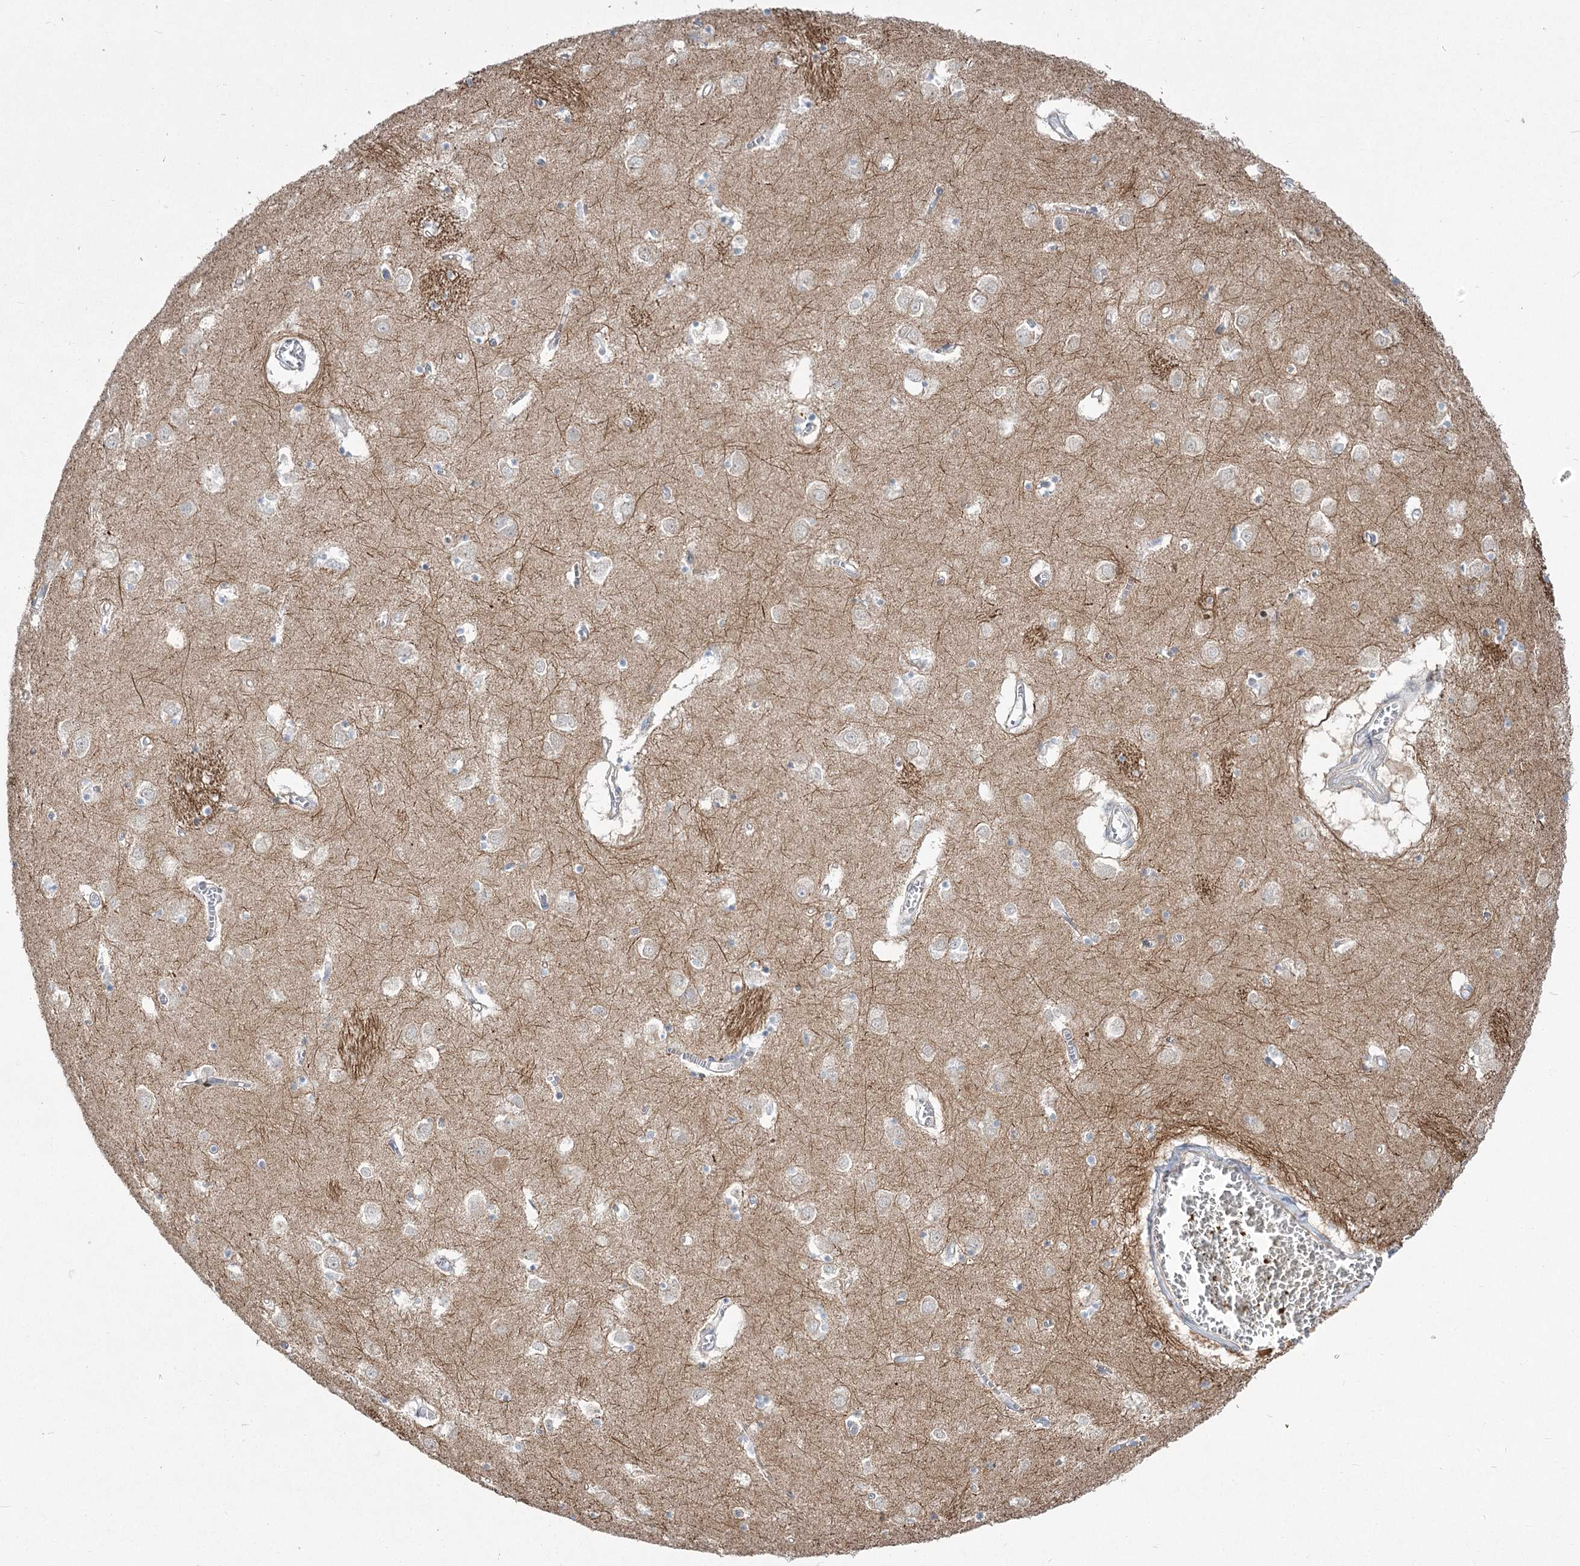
{"staining": {"intensity": "negative", "quantity": "none", "location": "none"}, "tissue": "caudate", "cell_type": "Glial cells", "image_type": "normal", "snomed": [{"axis": "morphology", "description": "Normal tissue, NOS"}, {"axis": "topography", "description": "Lateral ventricle wall"}], "caption": "DAB (3,3'-diaminobenzidine) immunohistochemical staining of normal human caudate reveals no significant expression in glial cells. (IHC, brightfield microscopy, high magnification).", "gene": "CEP164", "patient": {"sex": "male", "age": 70}}